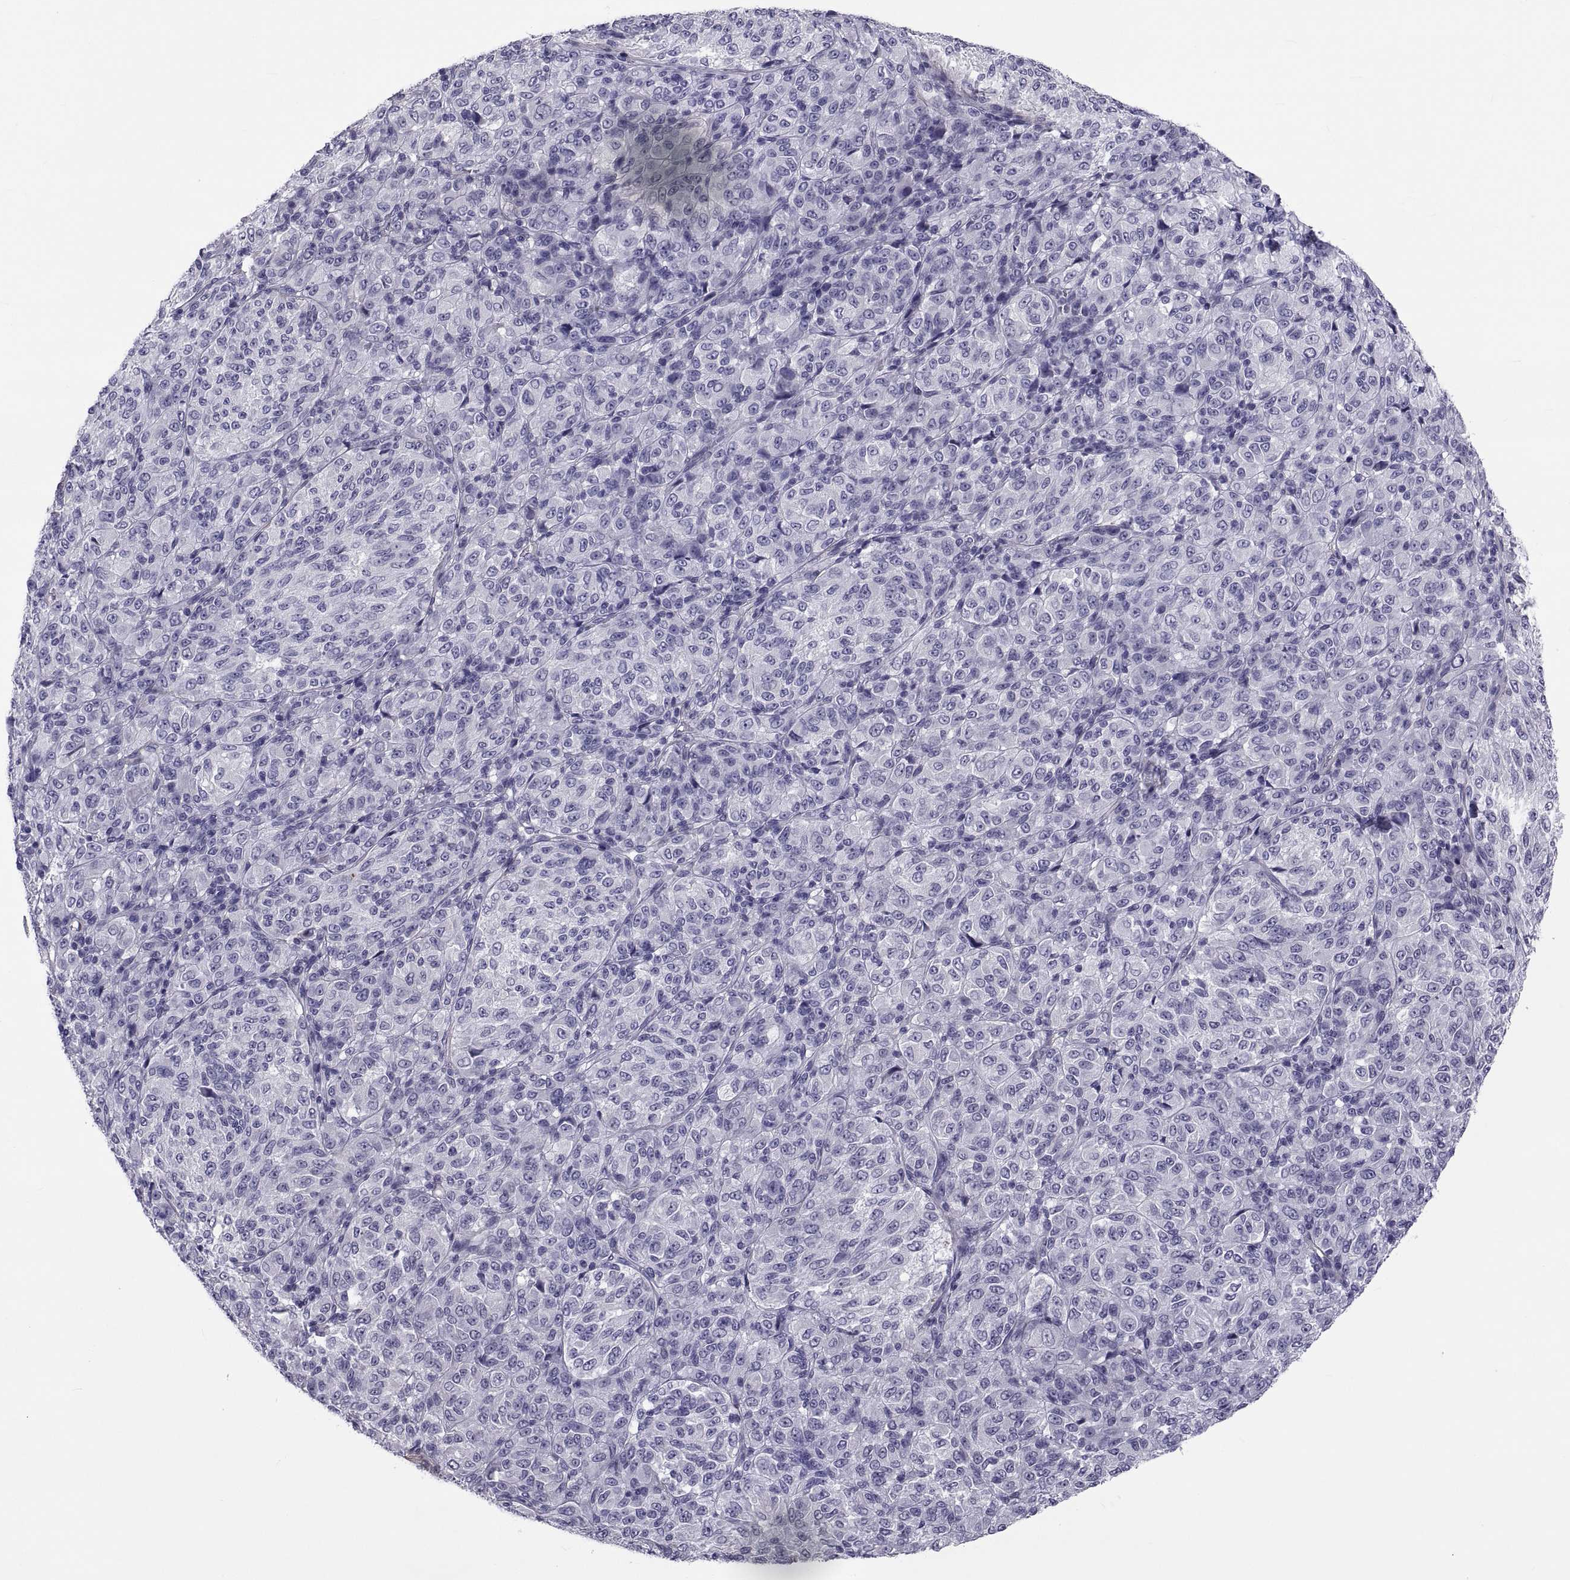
{"staining": {"intensity": "negative", "quantity": "none", "location": "none"}, "tissue": "melanoma", "cell_type": "Tumor cells", "image_type": "cancer", "snomed": [{"axis": "morphology", "description": "Malignant melanoma, Metastatic site"}, {"axis": "topography", "description": "Brain"}], "caption": "Tumor cells are negative for protein expression in human malignant melanoma (metastatic site). (IHC, brightfield microscopy, high magnification).", "gene": "MAGEB1", "patient": {"sex": "female", "age": 56}}